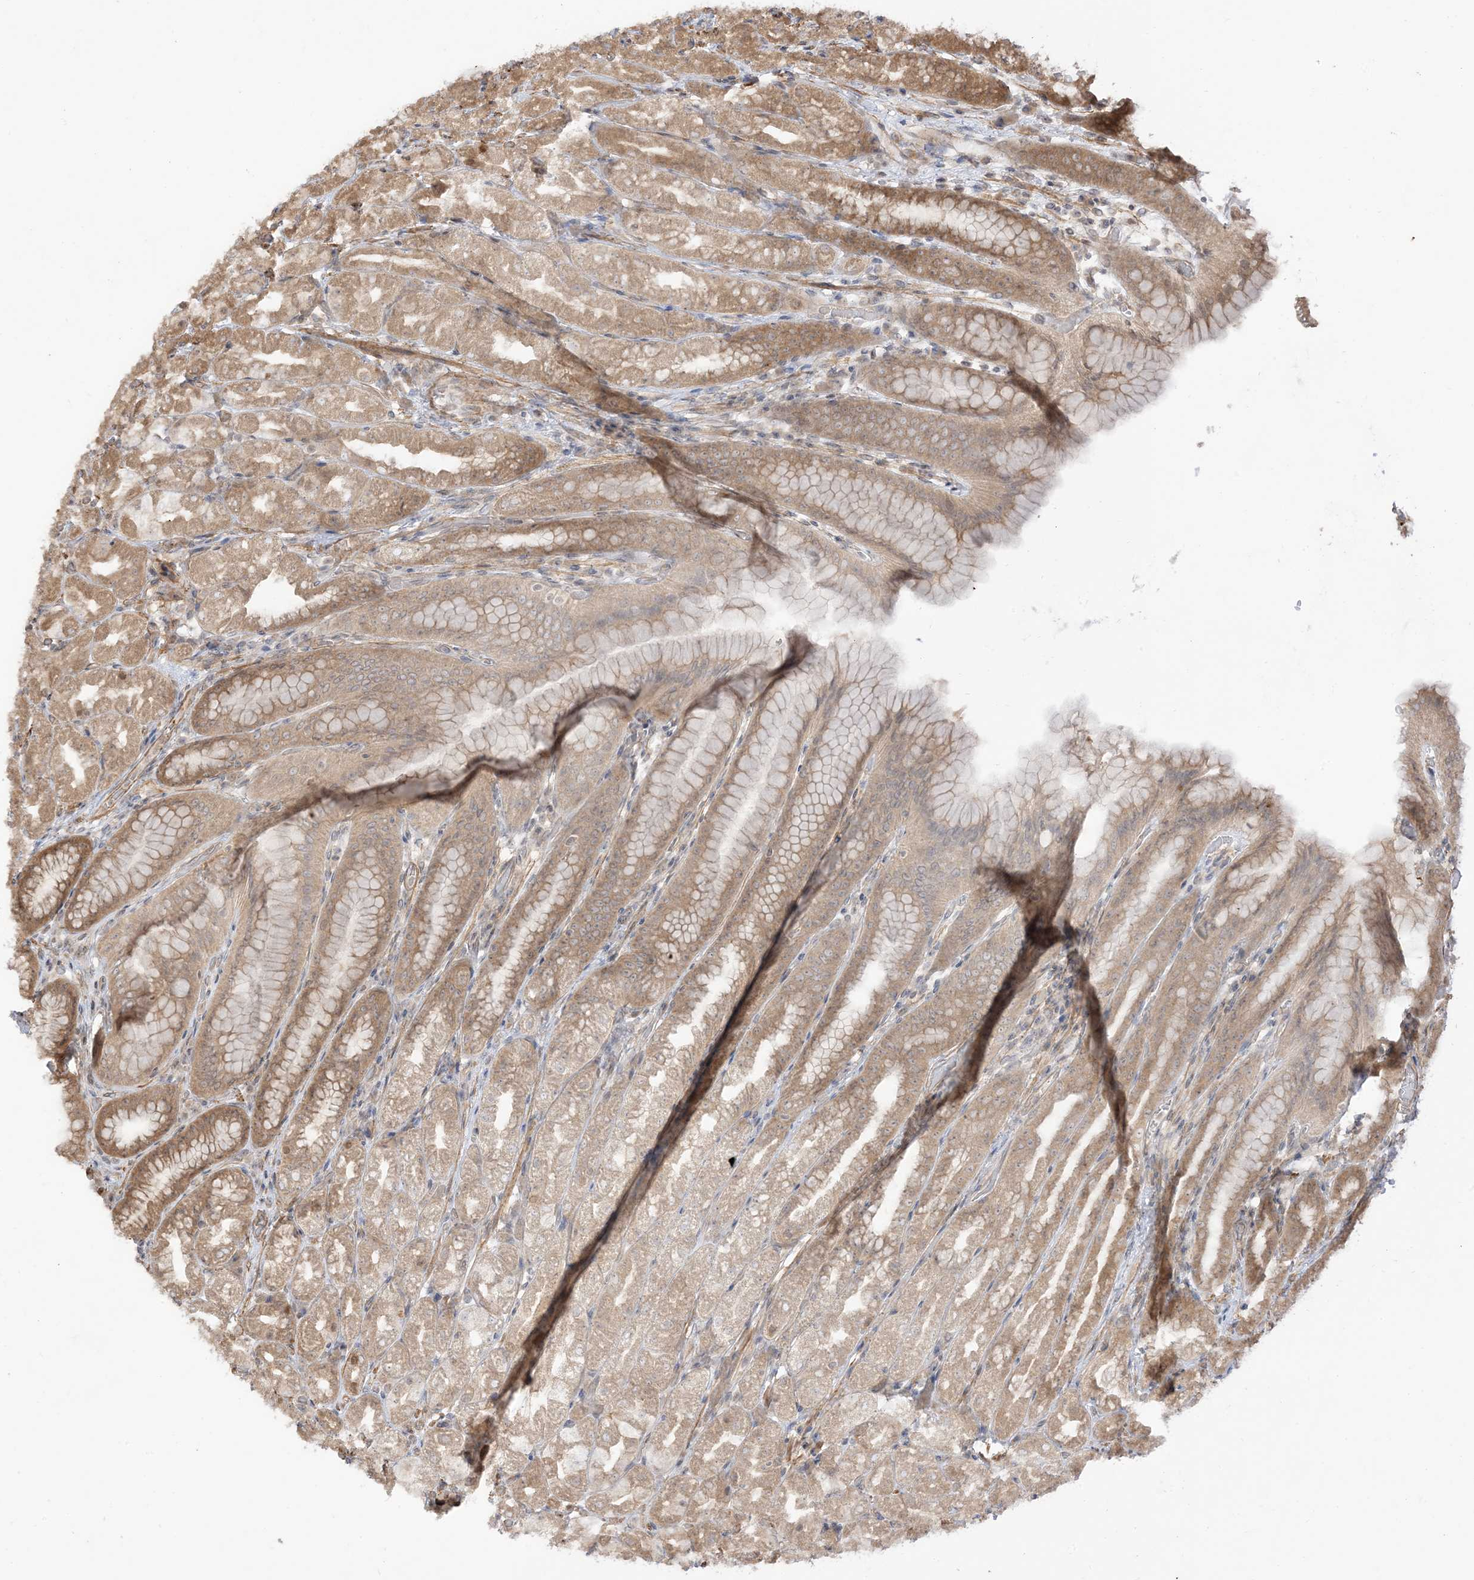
{"staining": {"intensity": "moderate", "quantity": ">75%", "location": "cytoplasmic/membranous"}, "tissue": "stomach", "cell_type": "Glandular cells", "image_type": "normal", "snomed": [{"axis": "morphology", "description": "Normal tissue, NOS"}, {"axis": "topography", "description": "Stomach, upper"}], "caption": "Immunohistochemical staining of unremarkable stomach demonstrates medium levels of moderate cytoplasmic/membranous positivity in about >75% of glandular cells.", "gene": "TBCC", "patient": {"sex": "male", "age": 68}}